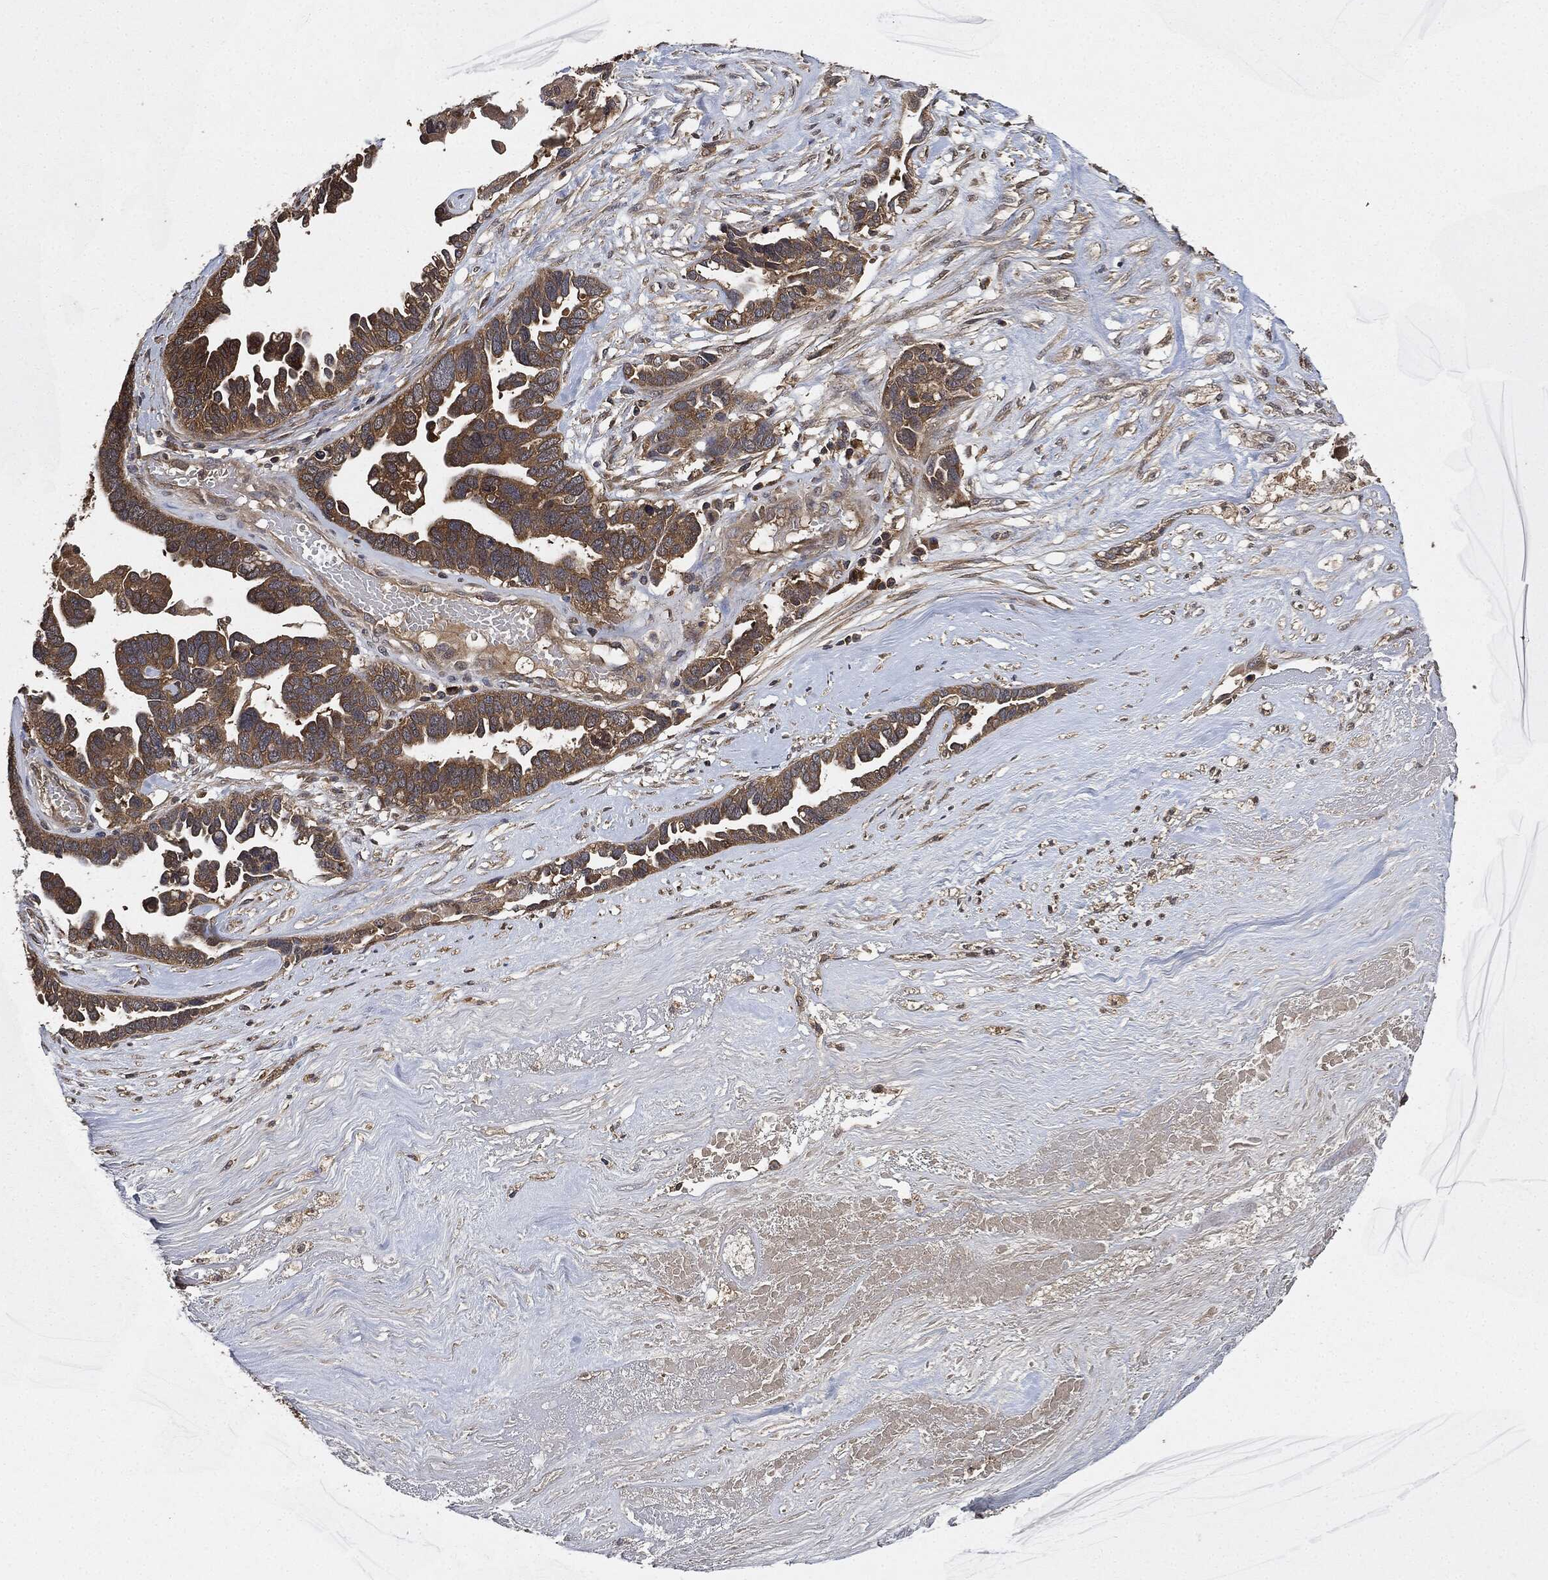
{"staining": {"intensity": "moderate", "quantity": ">75%", "location": "cytoplasmic/membranous"}, "tissue": "ovarian cancer", "cell_type": "Tumor cells", "image_type": "cancer", "snomed": [{"axis": "morphology", "description": "Cystadenocarcinoma, serous, NOS"}, {"axis": "topography", "description": "Ovary"}], "caption": "Human ovarian cancer (serous cystadenocarcinoma) stained for a protein (brown) displays moderate cytoplasmic/membranous positive expression in about >75% of tumor cells.", "gene": "BRAF", "patient": {"sex": "female", "age": 54}}